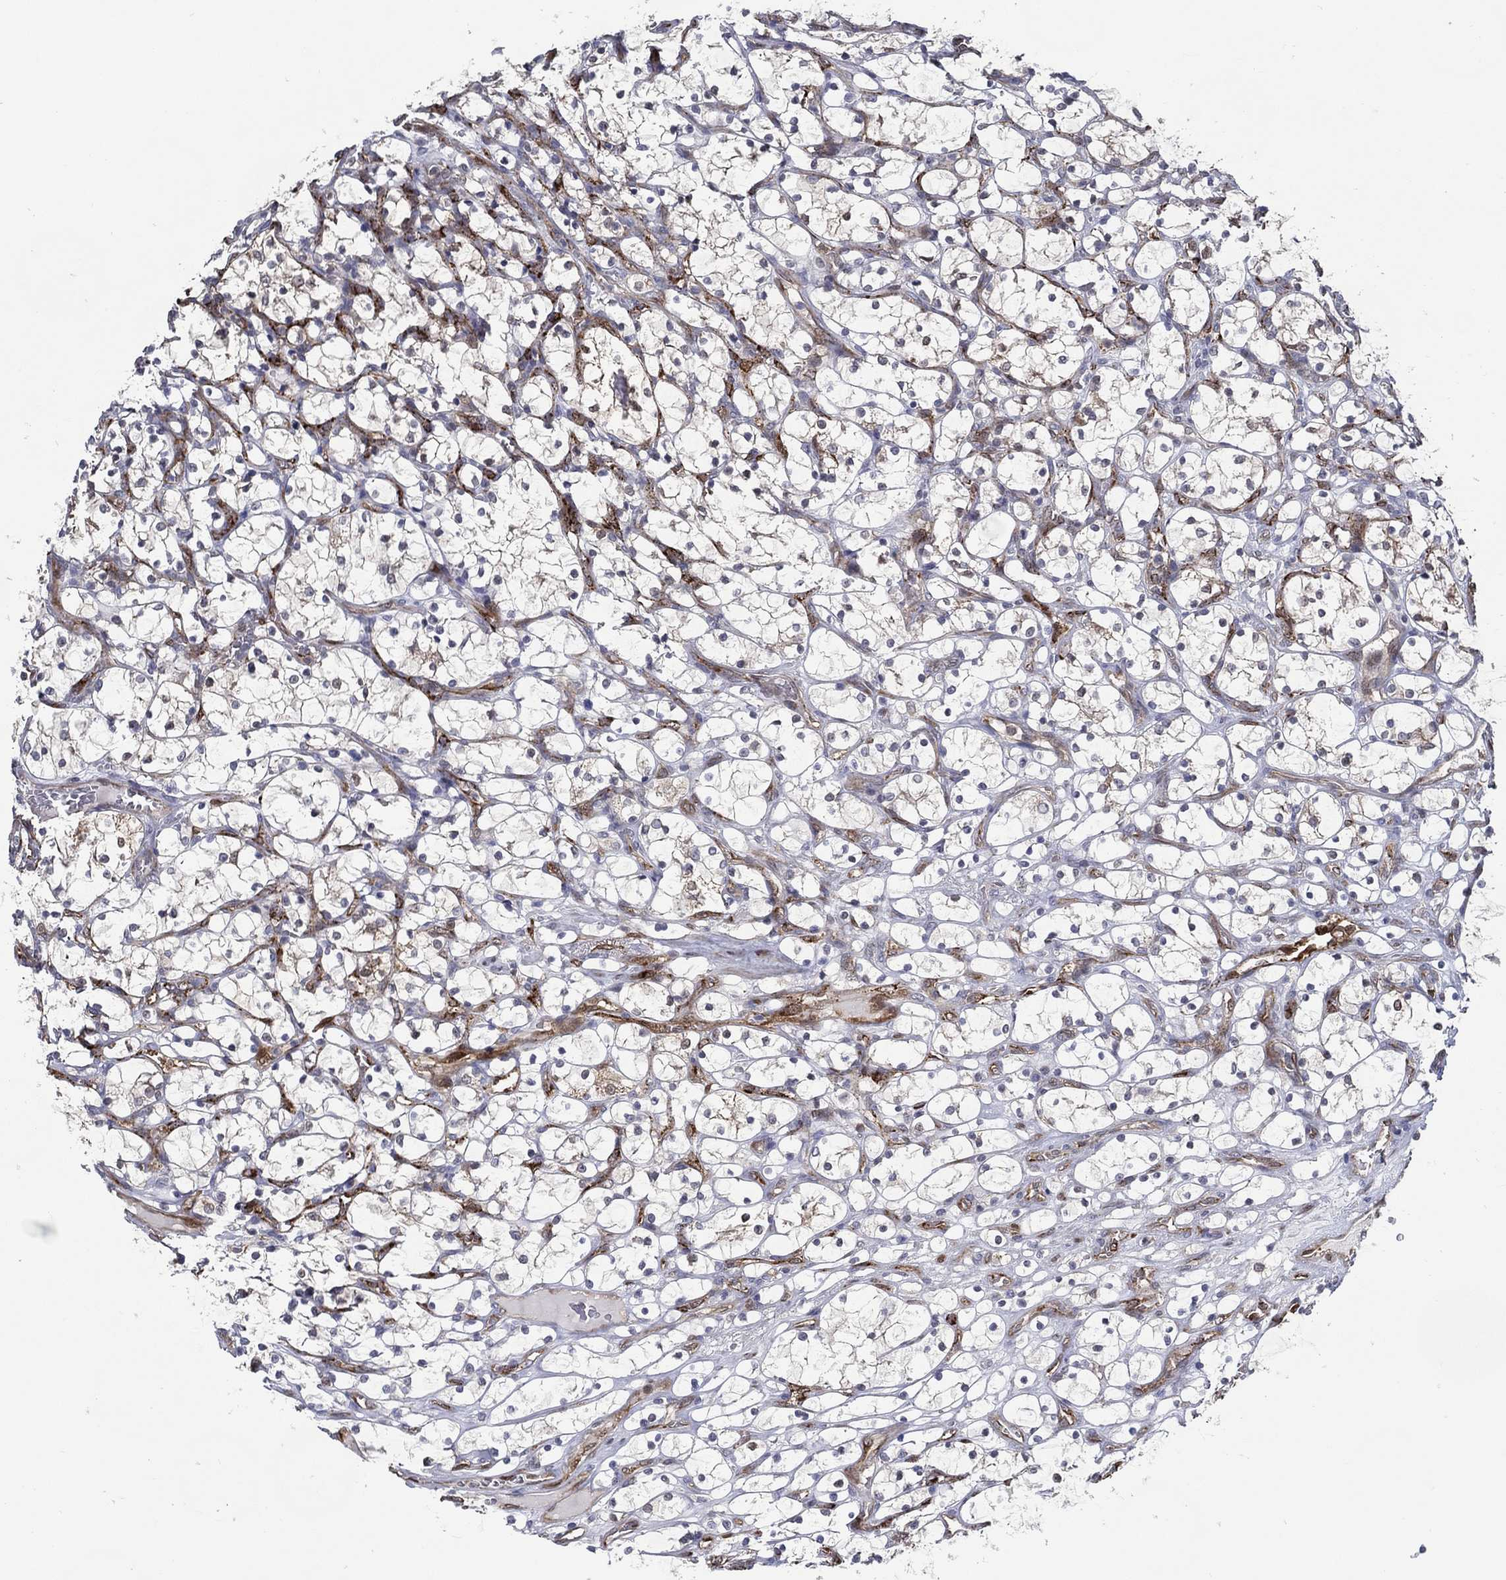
{"staining": {"intensity": "negative", "quantity": "none", "location": "none"}, "tissue": "renal cancer", "cell_type": "Tumor cells", "image_type": "cancer", "snomed": [{"axis": "morphology", "description": "Adenocarcinoma, NOS"}, {"axis": "topography", "description": "Kidney"}], "caption": "Renal cancer (adenocarcinoma) was stained to show a protein in brown. There is no significant positivity in tumor cells. (DAB IHC, high magnification).", "gene": "ARHGAP11A", "patient": {"sex": "female", "age": 69}}